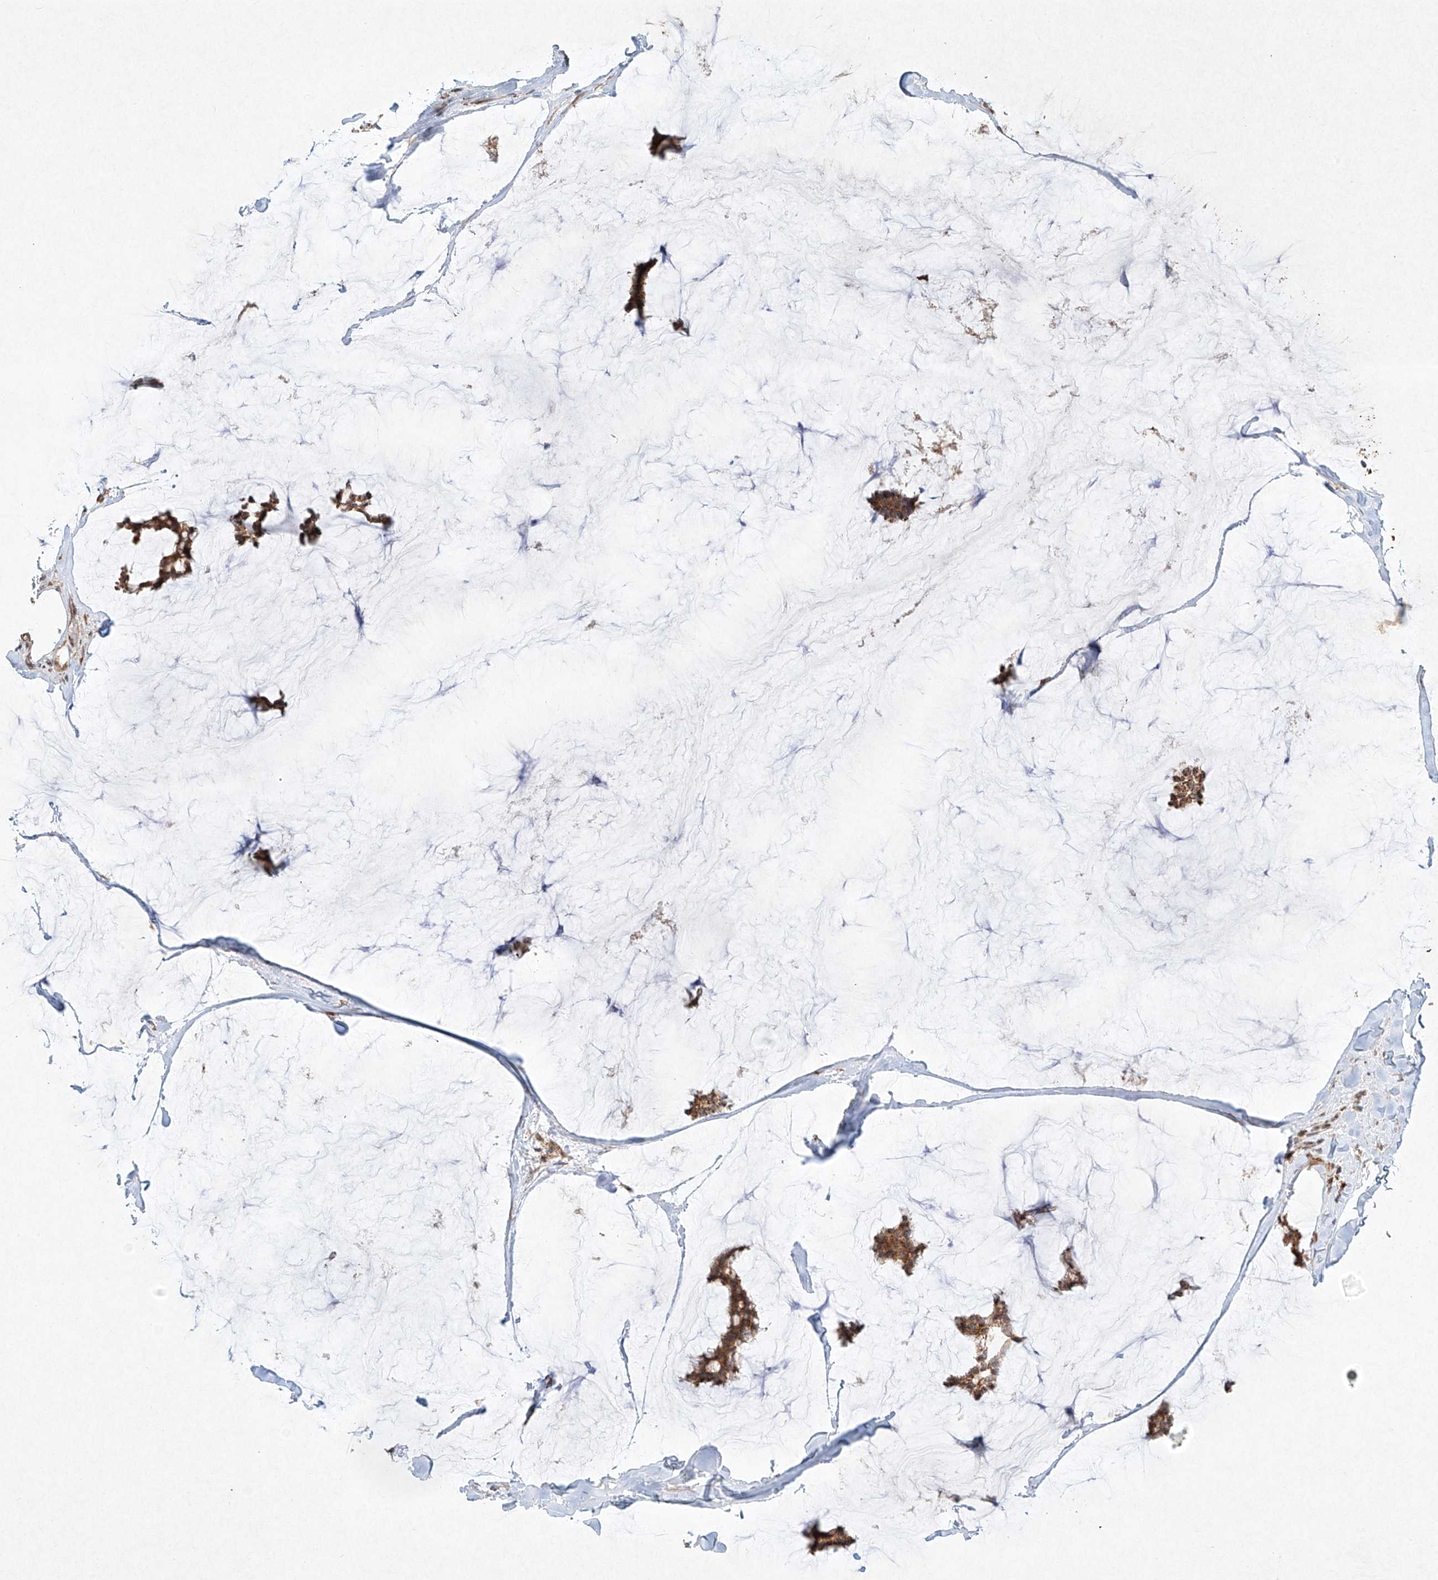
{"staining": {"intensity": "moderate", "quantity": ">75%", "location": "cytoplasmic/membranous"}, "tissue": "breast cancer", "cell_type": "Tumor cells", "image_type": "cancer", "snomed": [{"axis": "morphology", "description": "Duct carcinoma"}, {"axis": "topography", "description": "Breast"}], "caption": "Moderate cytoplasmic/membranous protein positivity is appreciated in about >75% of tumor cells in invasive ductal carcinoma (breast).", "gene": "SEMA3B", "patient": {"sex": "female", "age": 93}}